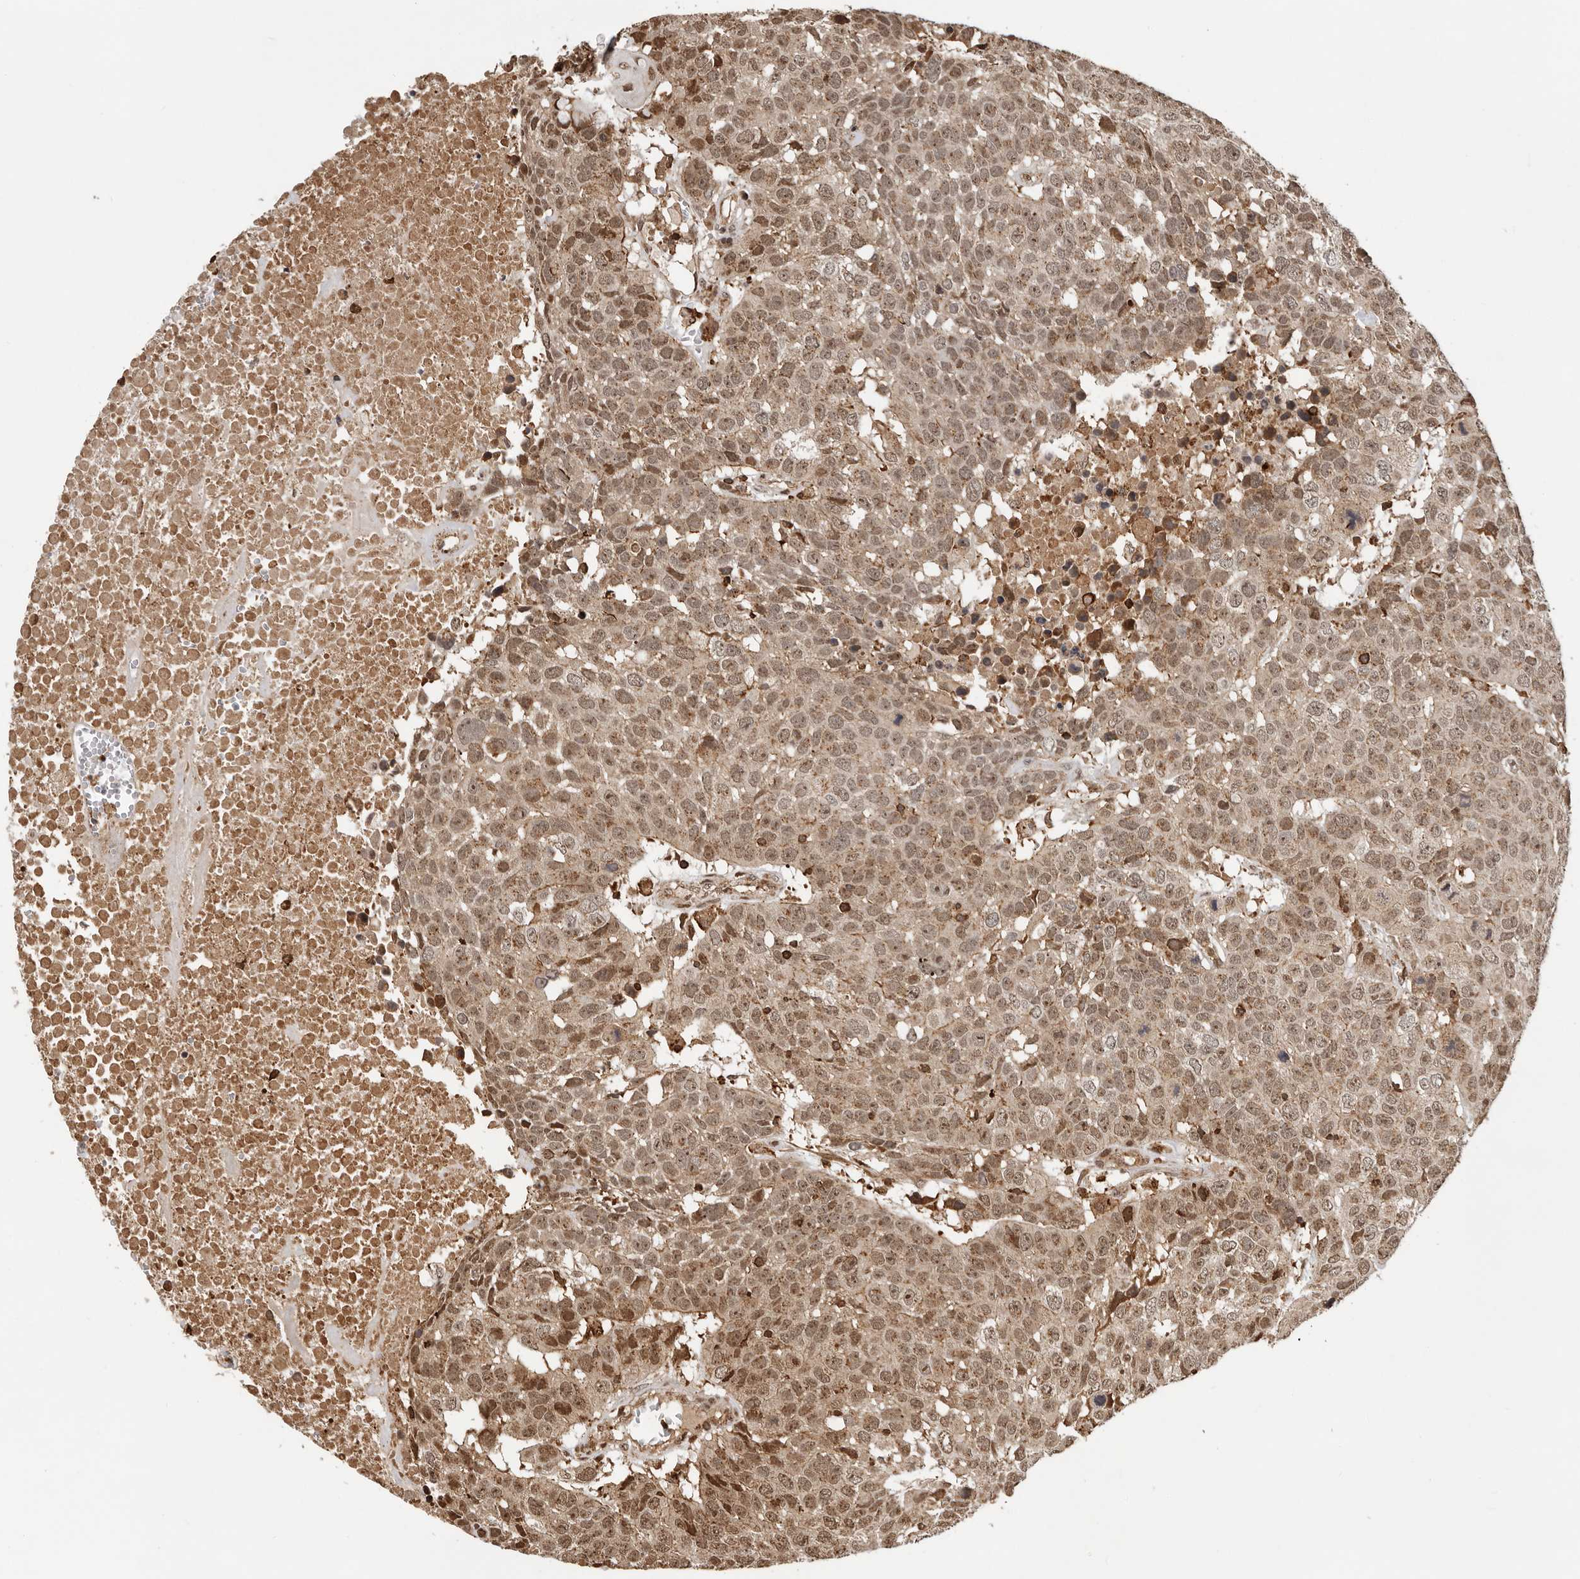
{"staining": {"intensity": "moderate", "quantity": ">75%", "location": "nuclear"}, "tissue": "head and neck cancer", "cell_type": "Tumor cells", "image_type": "cancer", "snomed": [{"axis": "morphology", "description": "Squamous cell carcinoma, NOS"}, {"axis": "topography", "description": "Head-Neck"}], "caption": "Moderate nuclear staining is seen in approximately >75% of tumor cells in head and neck cancer (squamous cell carcinoma).", "gene": "RNF157", "patient": {"sex": "male", "age": 66}}